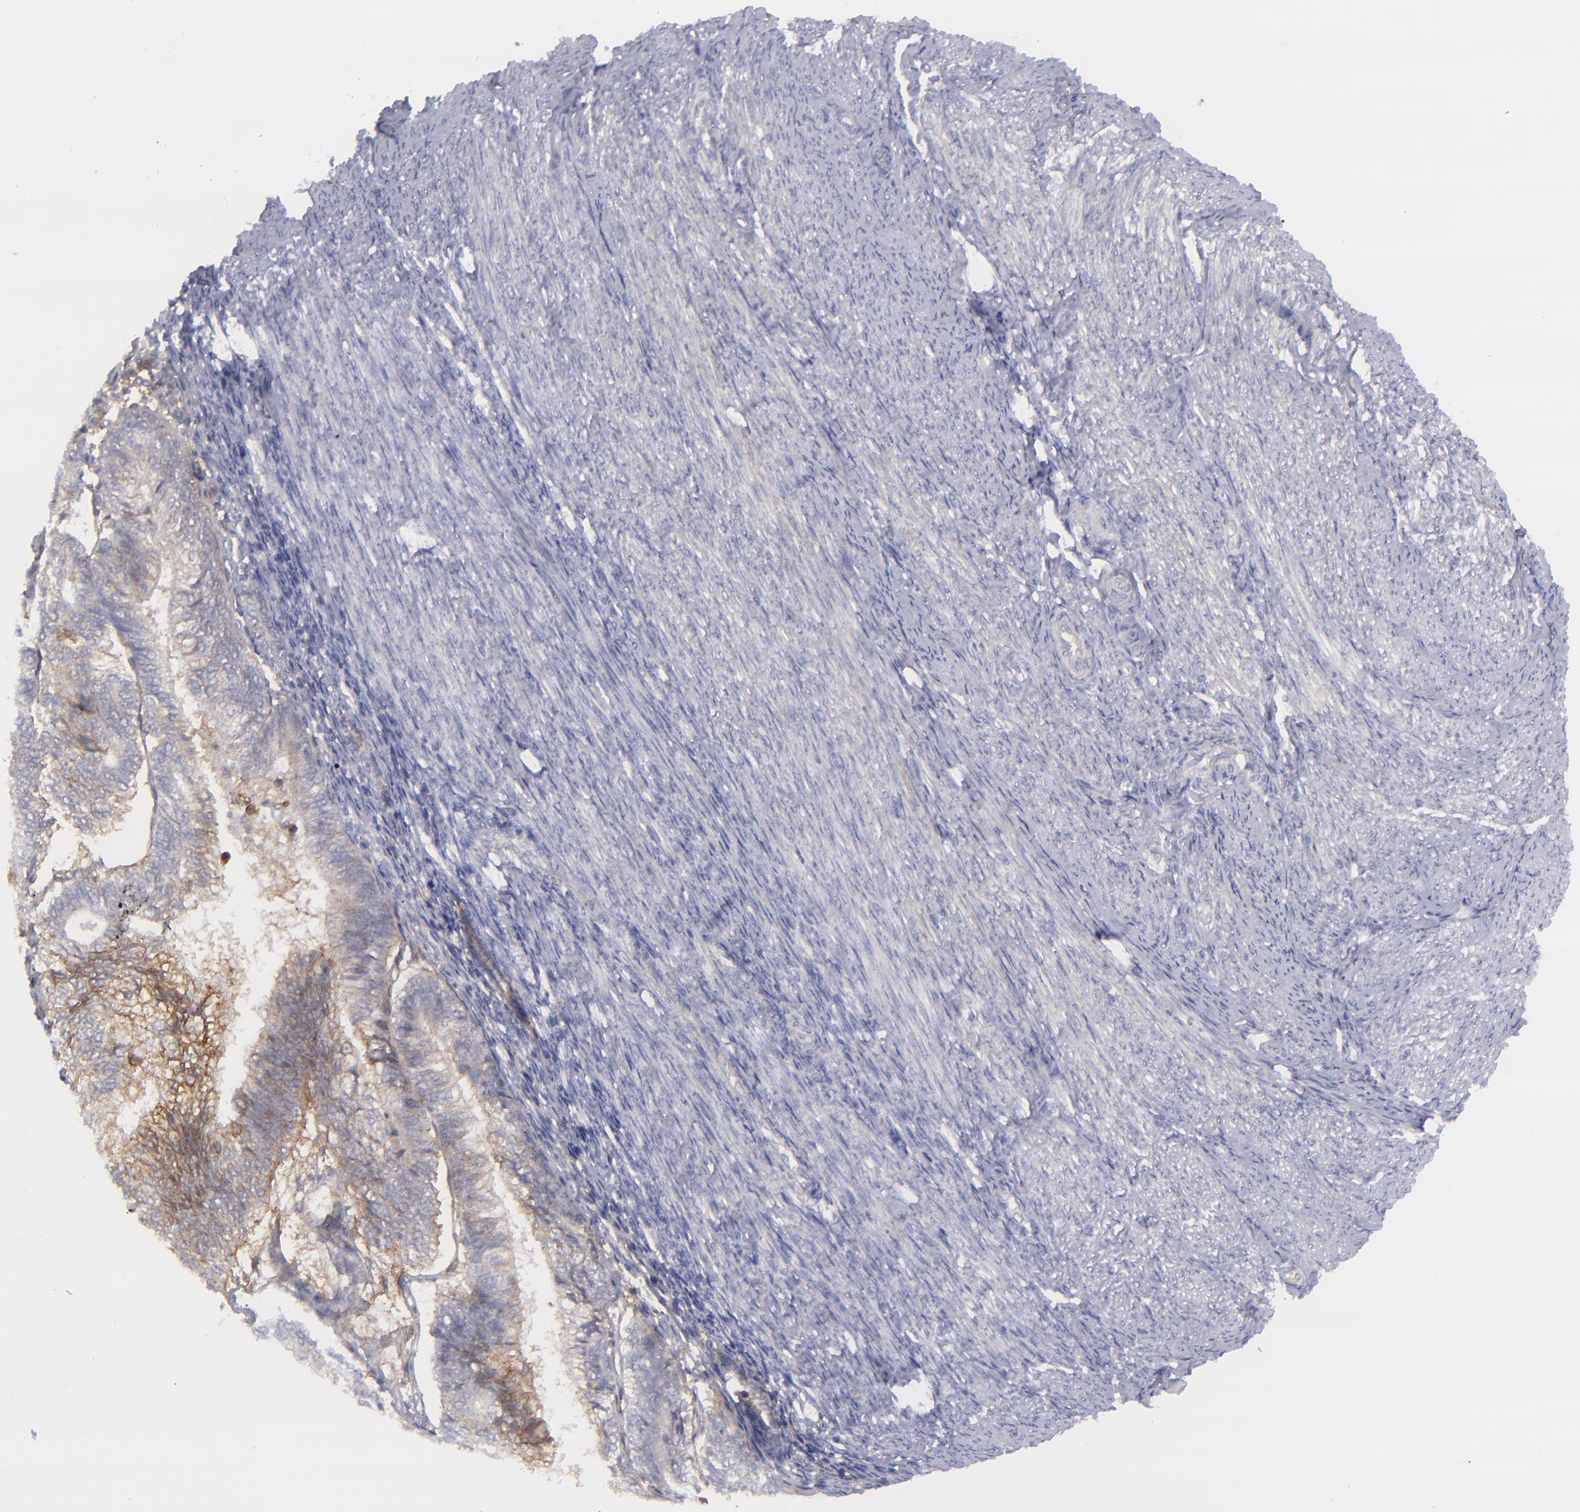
{"staining": {"intensity": "moderate", "quantity": "<25%", "location": "cytoplasmic/membranous"}, "tissue": "endometrial cancer", "cell_type": "Tumor cells", "image_type": "cancer", "snomed": [{"axis": "morphology", "description": "Adenocarcinoma, NOS"}, {"axis": "topography", "description": "Endometrium"}], "caption": "IHC of human endometrial adenocarcinoma displays low levels of moderate cytoplasmic/membranous expression in approximately <25% of tumor cells. The protein of interest is shown in brown color, while the nuclei are stained blue.", "gene": "BSG", "patient": {"sex": "female", "age": 55}}